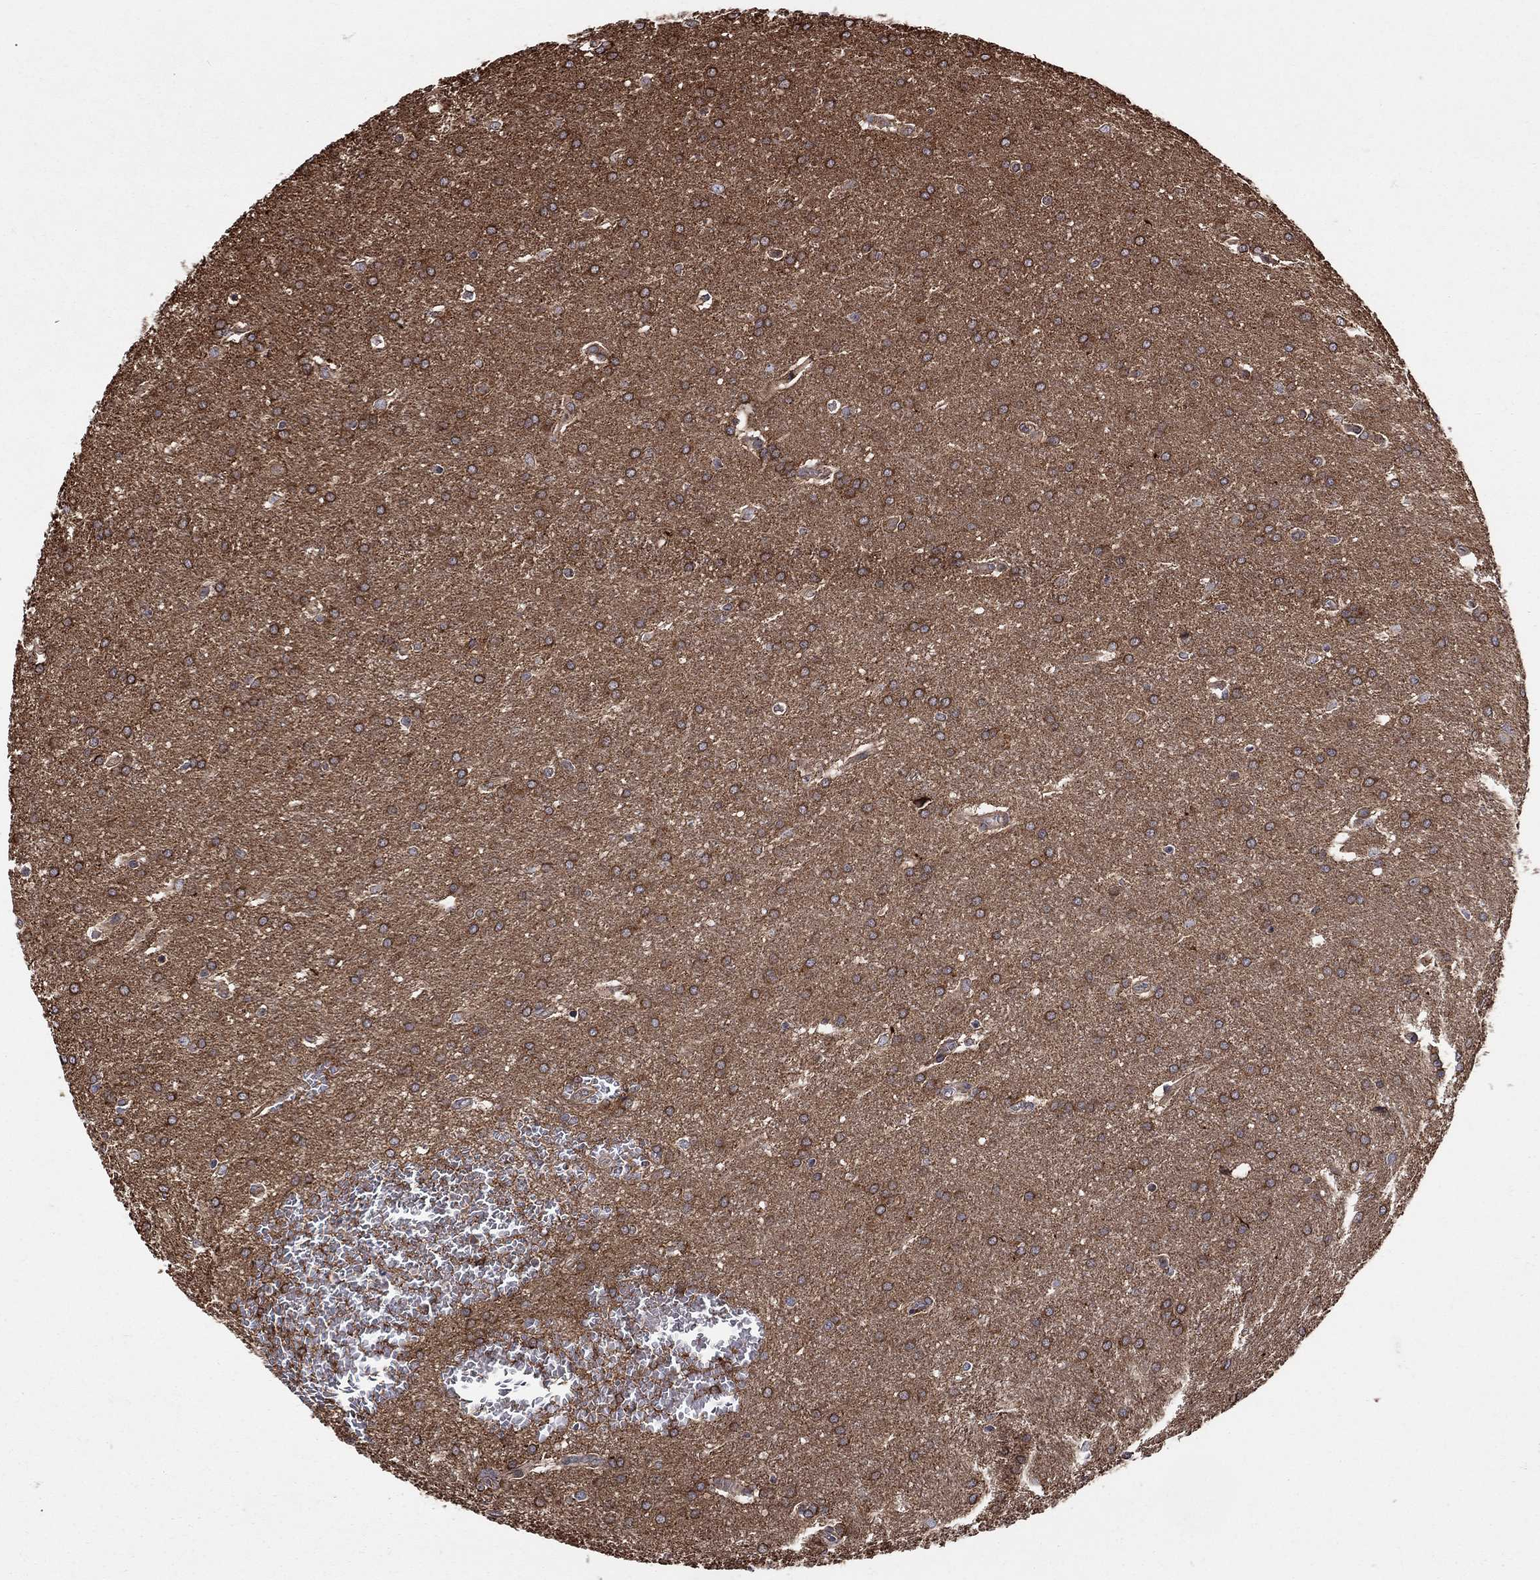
{"staining": {"intensity": "moderate", "quantity": "25%-75%", "location": "cytoplasmic/membranous"}, "tissue": "glioma", "cell_type": "Tumor cells", "image_type": "cancer", "snomed": [{"axis": "morphology", "description": "Glioma, malignant, Low grade"}, {"axis": "topography", "description": "Brain"}], "caption": "Protein expression analysis of human glioma reveals moderate cytoplasmic/membranous staining in about 25%-75% of tumor cells. (brown staining indicates protein expression, while blue staining denotes nuclei).", "gene": "BMERB1", "patient": {"sex": "female", "age": 32}}